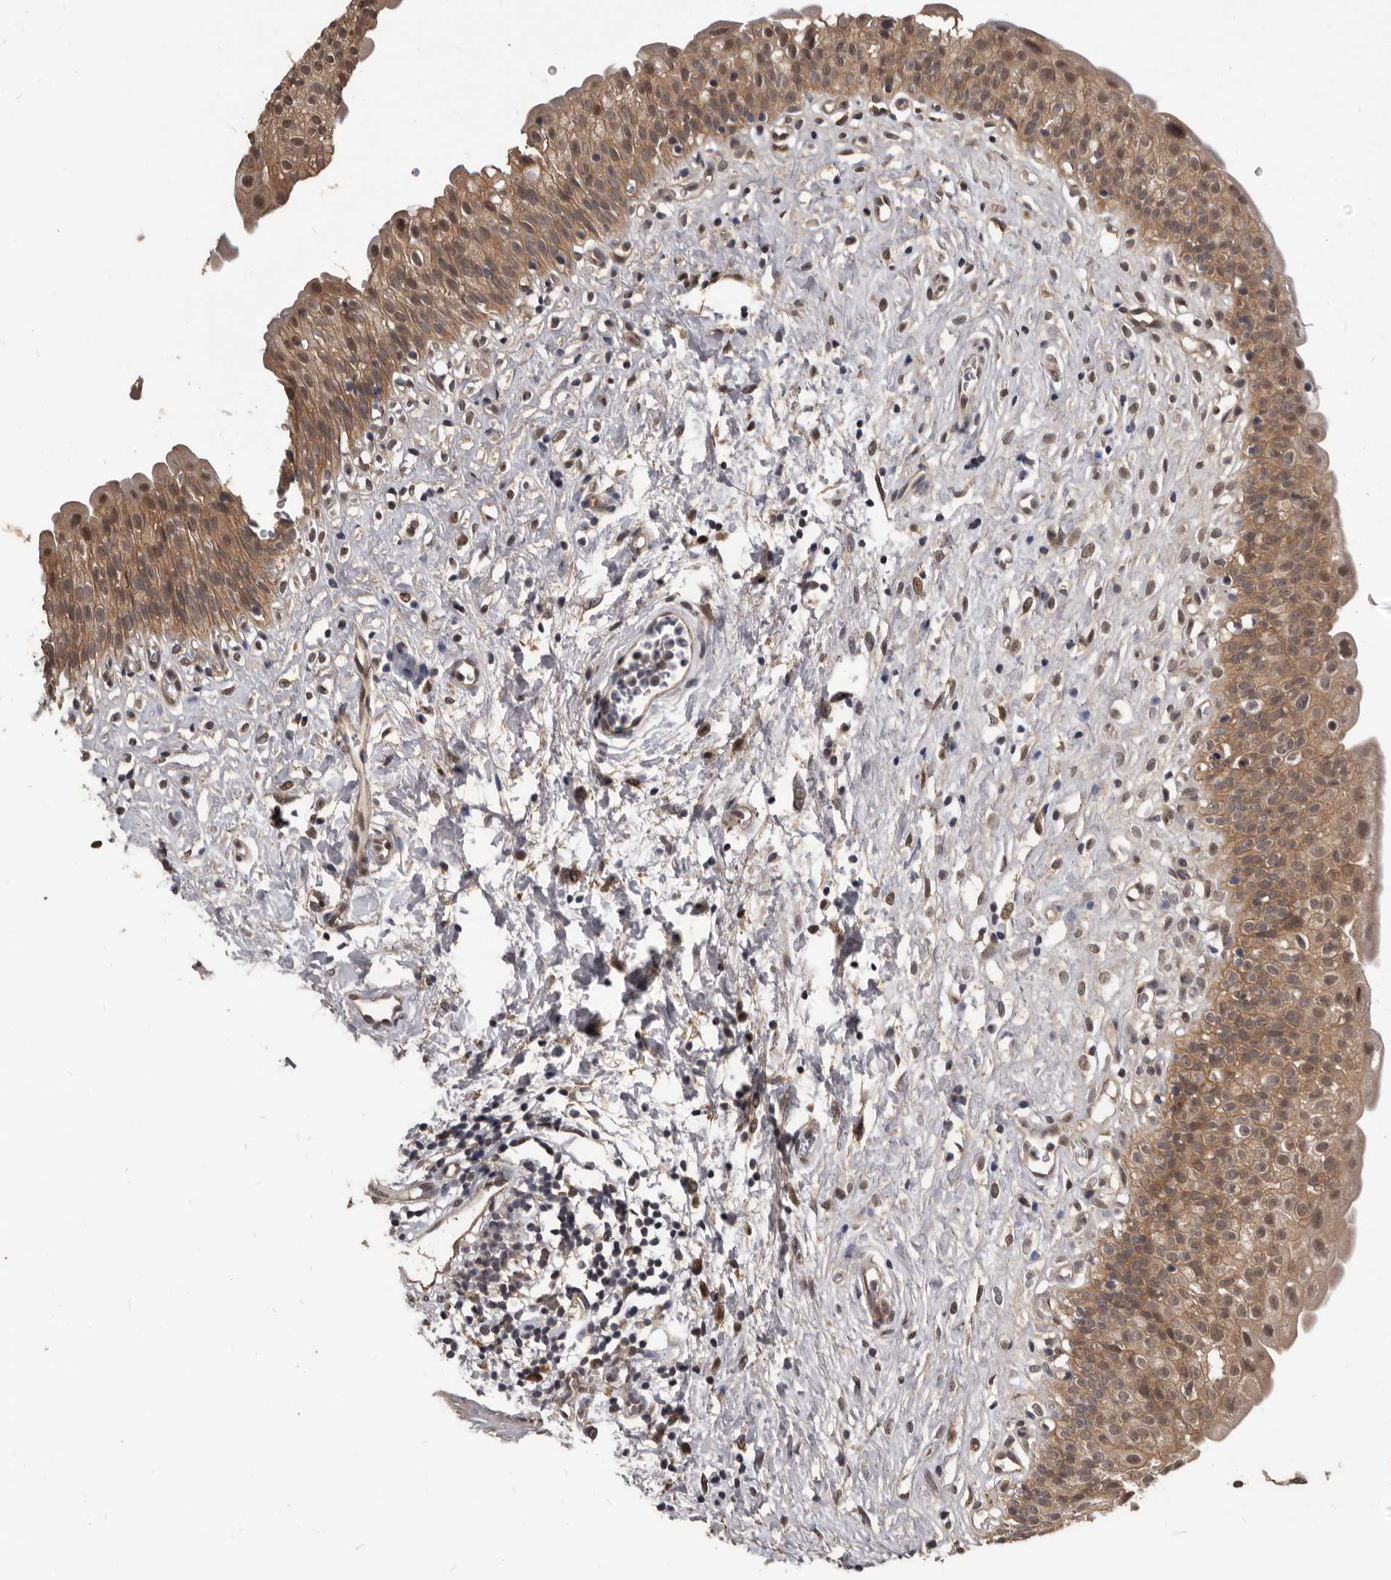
{"staining": {"intensity": "moderate", "quantity": ">75%", "location": "cytoplasmic/membranous,nuclear"}, "tissue": "urinary bladder", "cell_type": "Urothelial cells", "image_type": "normal", "snomed": [{"axis": "morphology", "description": "Normal tissue, NOS"}, {"axis": "topography", "description": "Urinary bladder"}], "caption": "Moderate cytoplasmic/membranous,nuclear expression is seen in approximately >75% of urothelial cells in benign urinary bladder. The staining was performed using DAB to visualize the protein expression in brown, while the nuclei were stained in blue with hematoxylin (Magnification: 20x).", "gene": "AHR", "patient": {"sex": "male", "age": 51}}